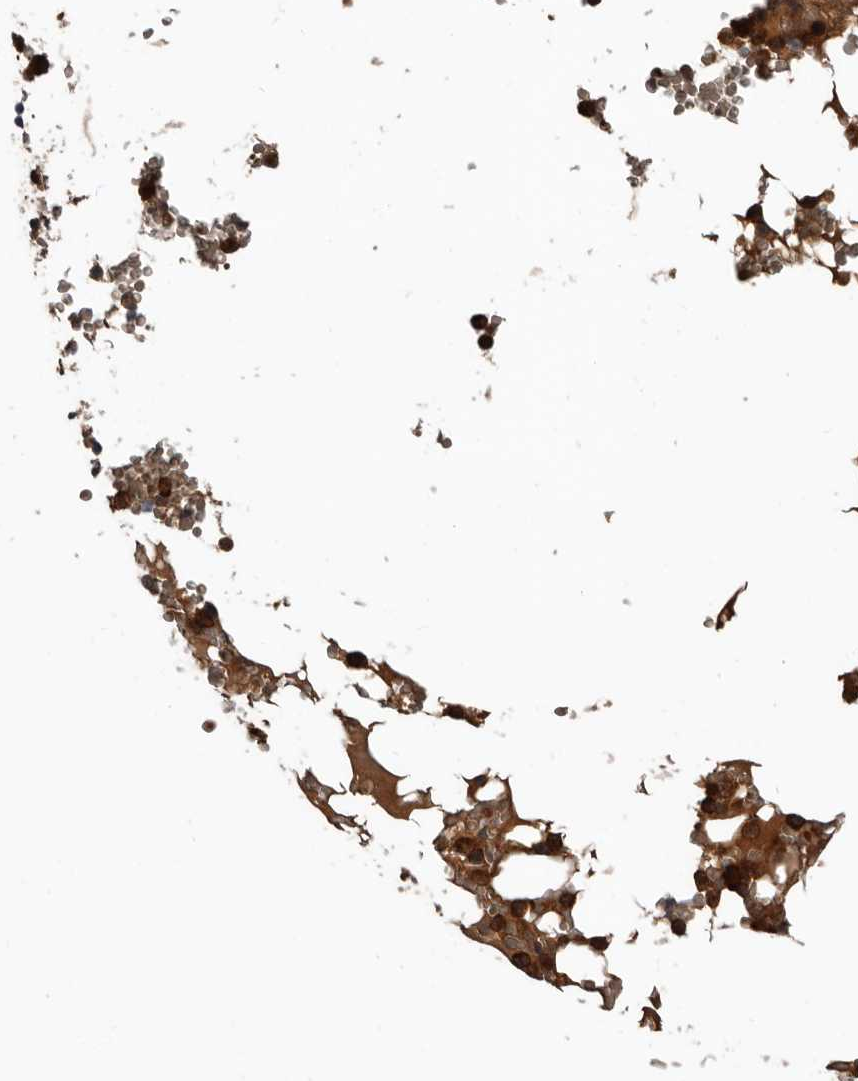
{"staining": {"intensity": "strong", "quantity": ">75%", "location": "cytoplasmic/membranous"}, "tissue": "bone marrow", "cell_type": "Hematopoietic cells", "image_type": "normal", "snomed": [{"axis": "morphology", "description": "Normal tissue, NOS"}, {"axis": "topography", "description": "Bone marrow"}], "caption": "Brown immunohistochemical staining in normal bone marrow demonstrates strong cytoplasmic/membranous positivity in about >75% of hematopoietic cells.", "gene": "FGFR4", "patient": {"sex": "male", "age": 58}}